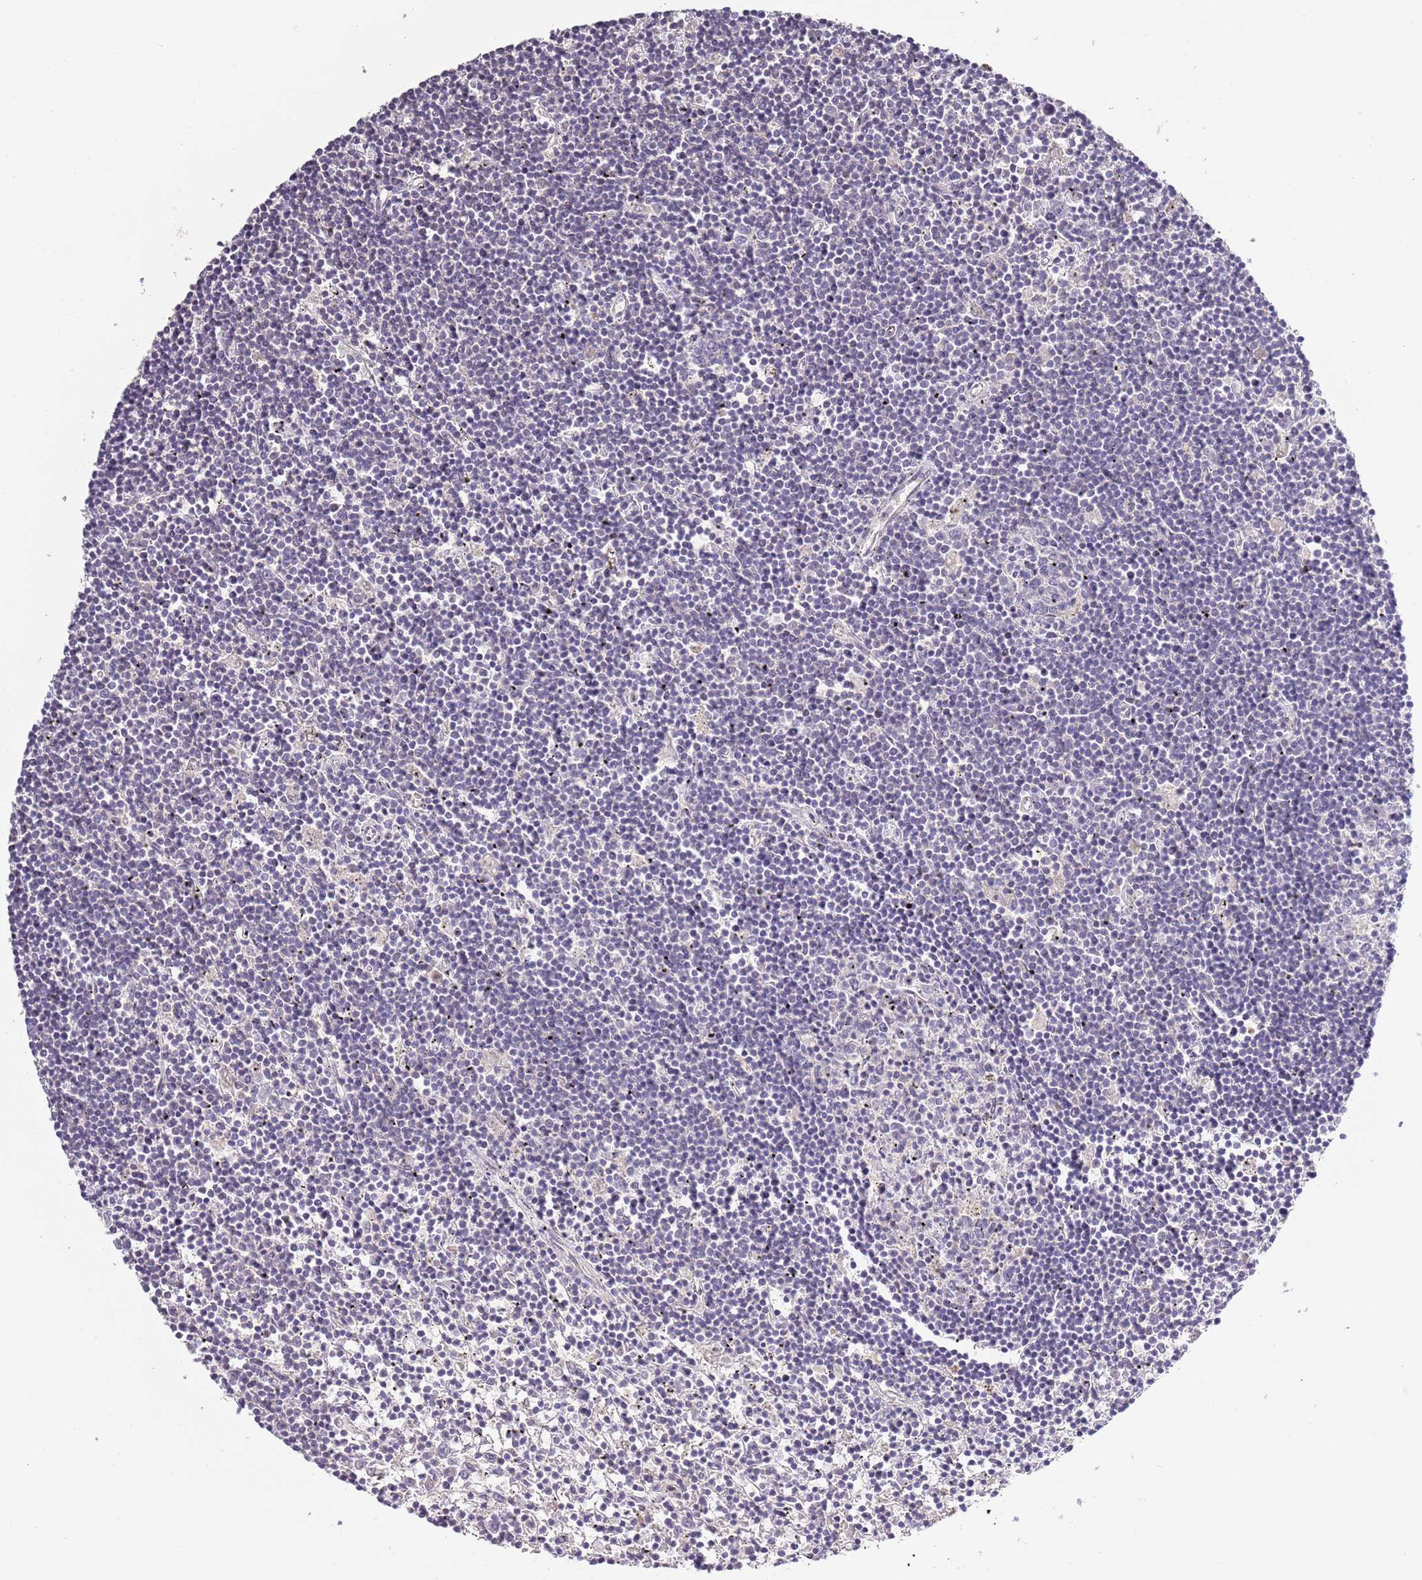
{"staining": {"intensity": "negative", "quantity": "none", "location": "none"}, "tissue": "lymphoma", "cell_type": "Tumor cells", "image_type": "cancer", "snomed": [{"axis": "morphology", "description": "Malignant lymphoma, non-Hodgkin's type, Low grade"}, {"axis": "topography", "description": "Spleen"}], "caption": "Micrograph shows no significant protein positivity in tumor cells of lymphoma. Nuclei are stained in blue.", "gene": "LIPJ", "patient": {"sex": "male", "age": 76}}